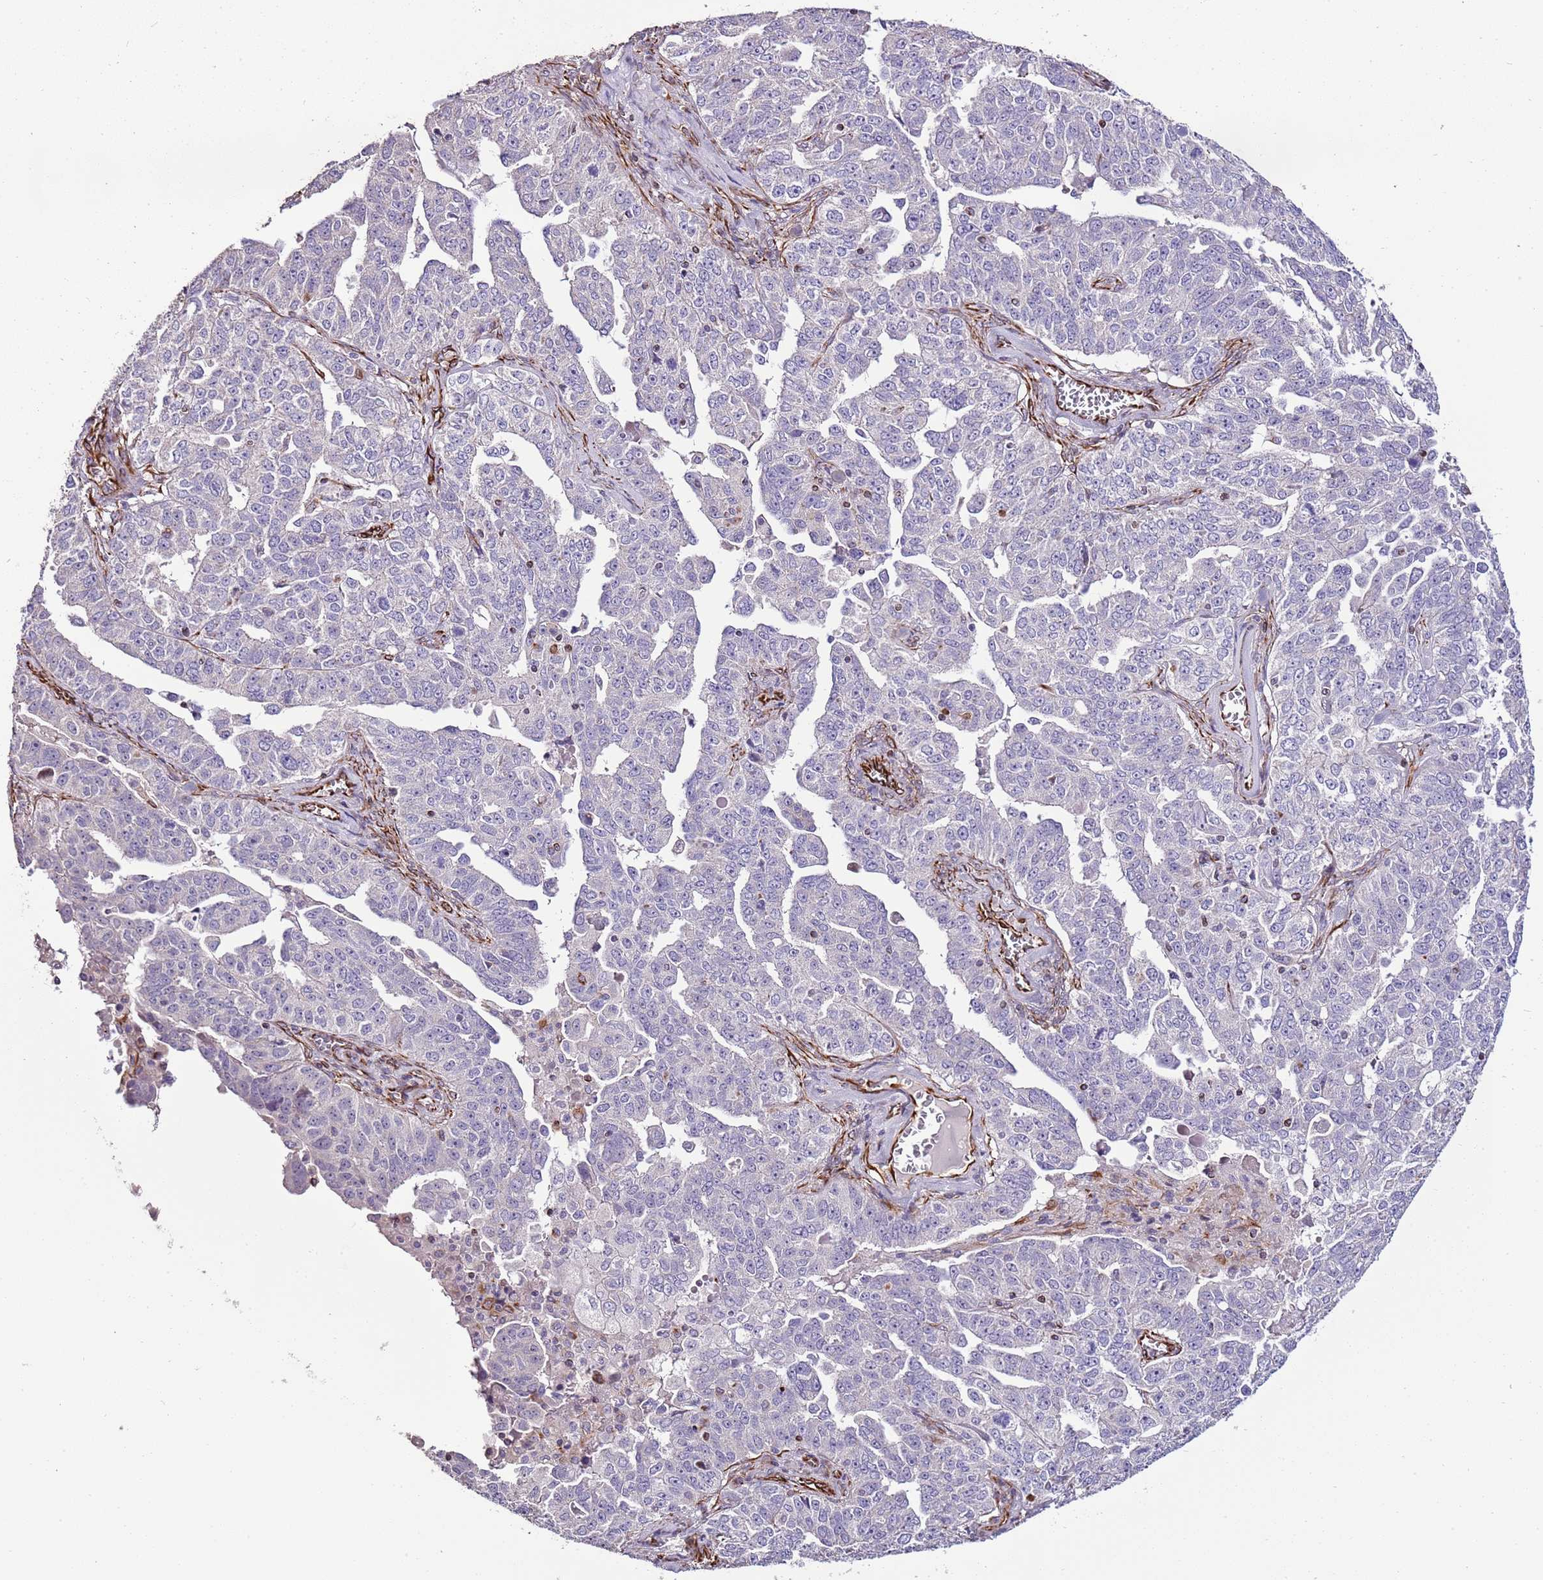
{"staining": {"intensity": "negative", "quantity": "none", "location": "none"}, "tissue": "ovarian cancer", "cell_type": "Tumor cells", "image_type": "cancer", "snomed": [{"axis": "morphology", "description": "Carcinoma, endometroid"}, {"axis": "topography", "description": "Ovary"}], "caption": "The image displays no staining of tumor cells in ovarian endometroid carcinoma.", "gene": "ZNF786", "patient": {"sex": "female", "age": 62}}